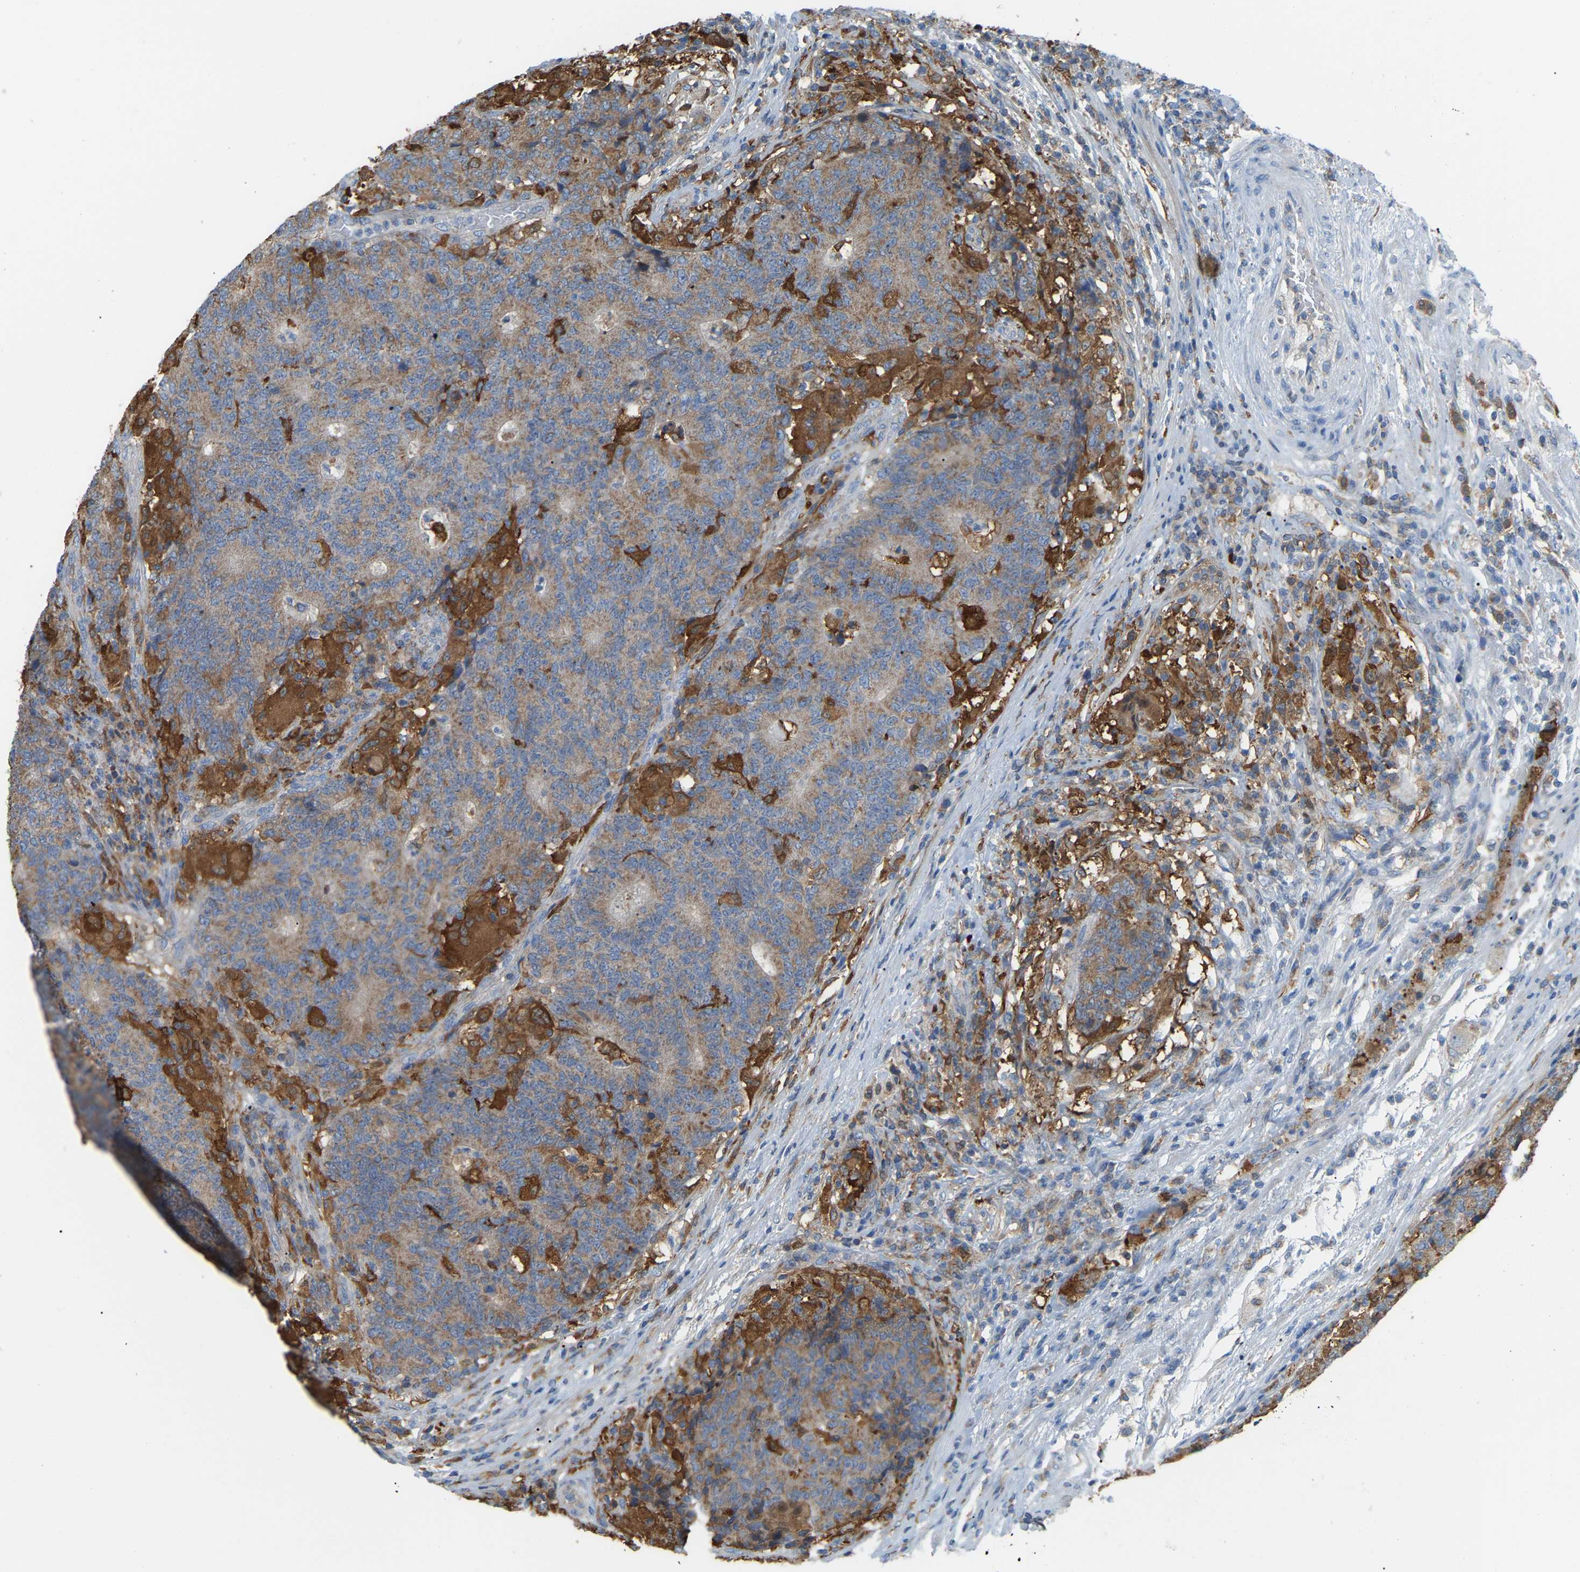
{"staining": {"intensity": "moderate", "quantity": ">75%", "location": "cytoplasmic/membranous"}, "tissue": "colorectal cancer", "cell_type": "Tumor cells", "image_type": "cancer", "snomed": [{"axis": "morphology", "description": "Normal tissue, NOS"}, {"axis": "morphology", "description": "Adenocarcinoma, NOS"}, {"axis": "topography", "description": "Colon"}], "caption": "Immunohistochemical staining of adenocarcinoma (colorectal) exhibits medium levels of moderate cytoplasmic/membranous protein staining in about >75% of tumor cells.", "gene": "CROT", "patient": {"sex": "female", "age": 75}}